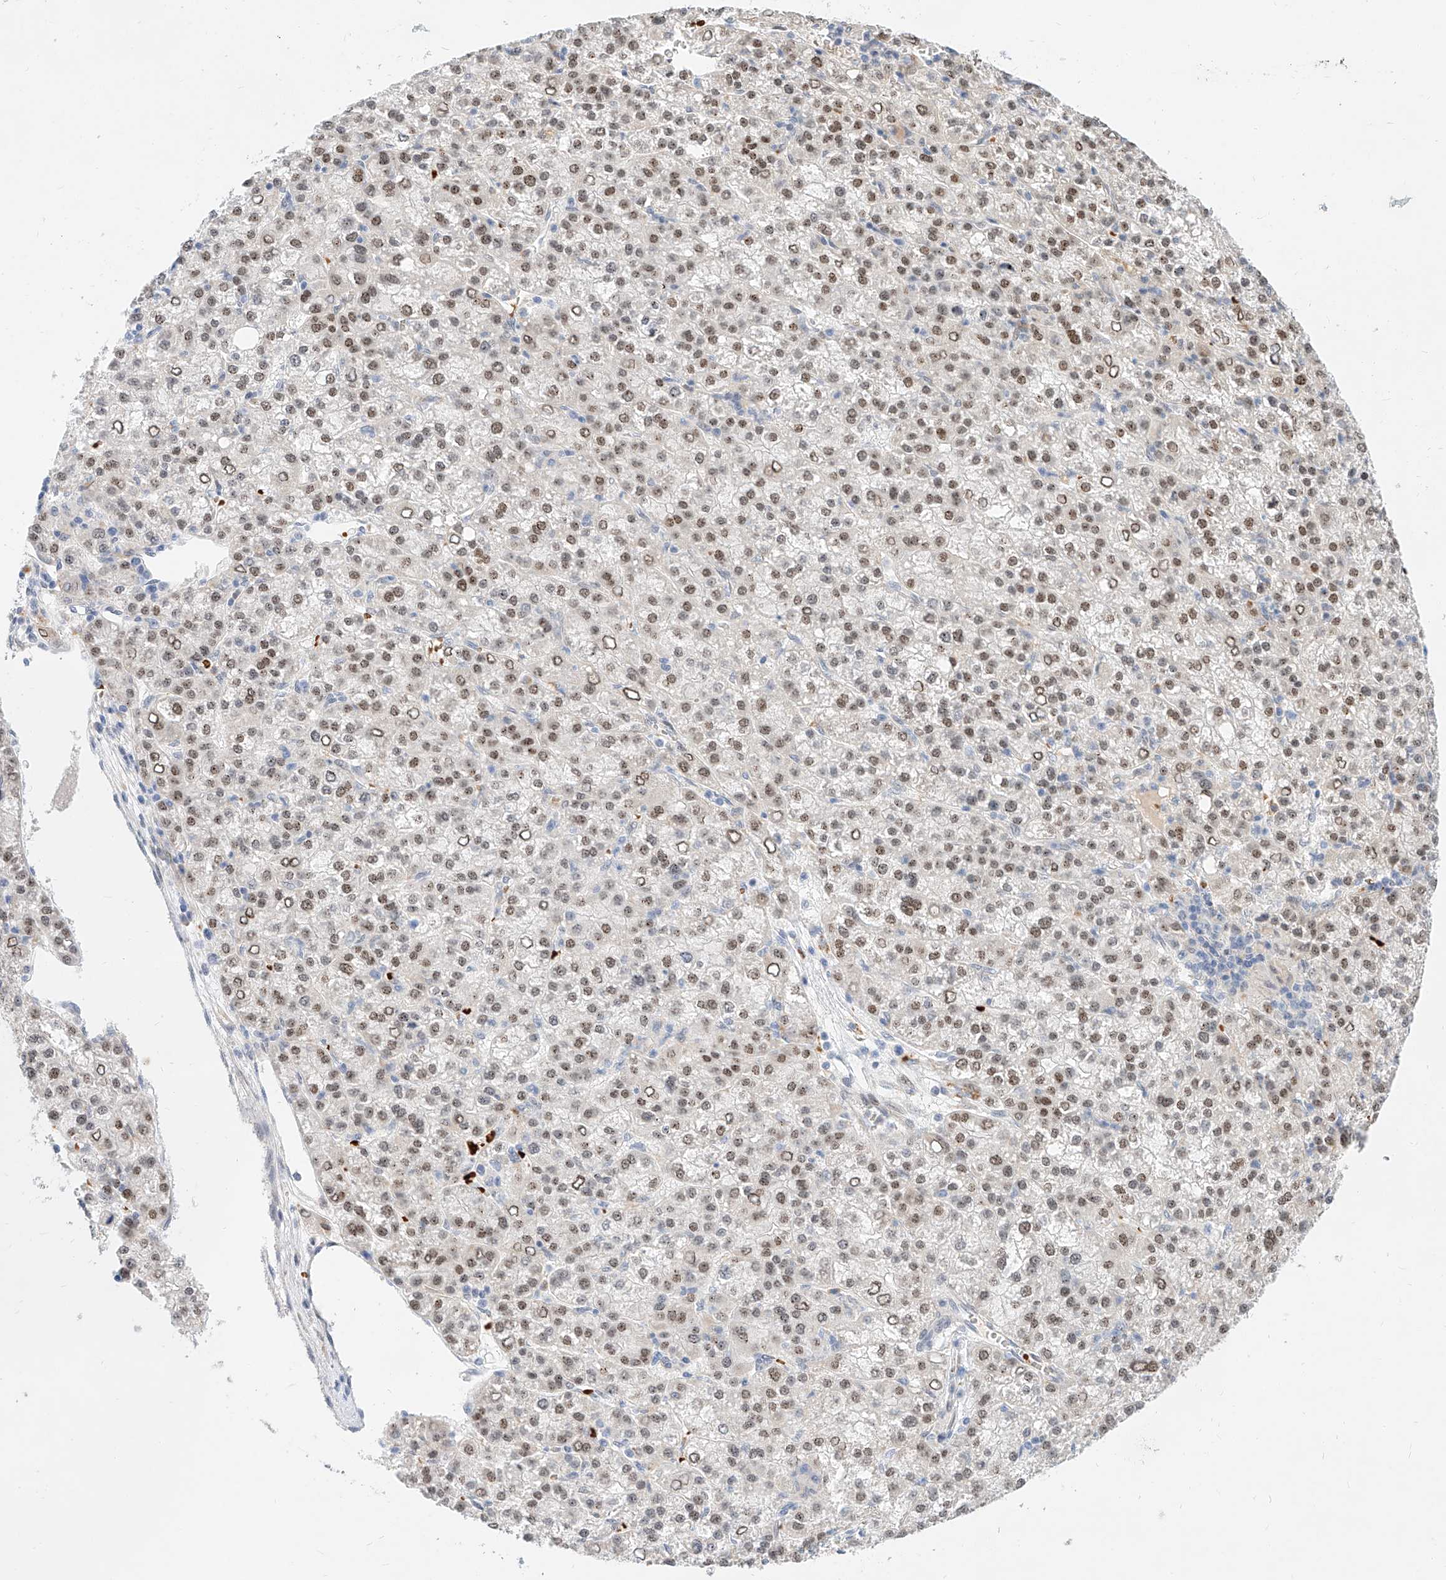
{"staining": {"intensity": "moderate", "quantity": ">75%", "location": "nuclear"}, "tissue": "liver cancer", "cell_type": "Tumor cells", "image_type": "cancer", "snomed": [{"axis": "morphology", "description": "Carcinoma, Hepatocellular, NOS"}, {"axis": "topography", "description": "Liver"}], "caption": "Immunohistochemical staining of hepatocellular carcinoma (liver) demonstrates moderate nuclear protein expression in about >75% of tumor cells.", "gene": "CBX8", "patient": {"sex": "female", "age": 58}}